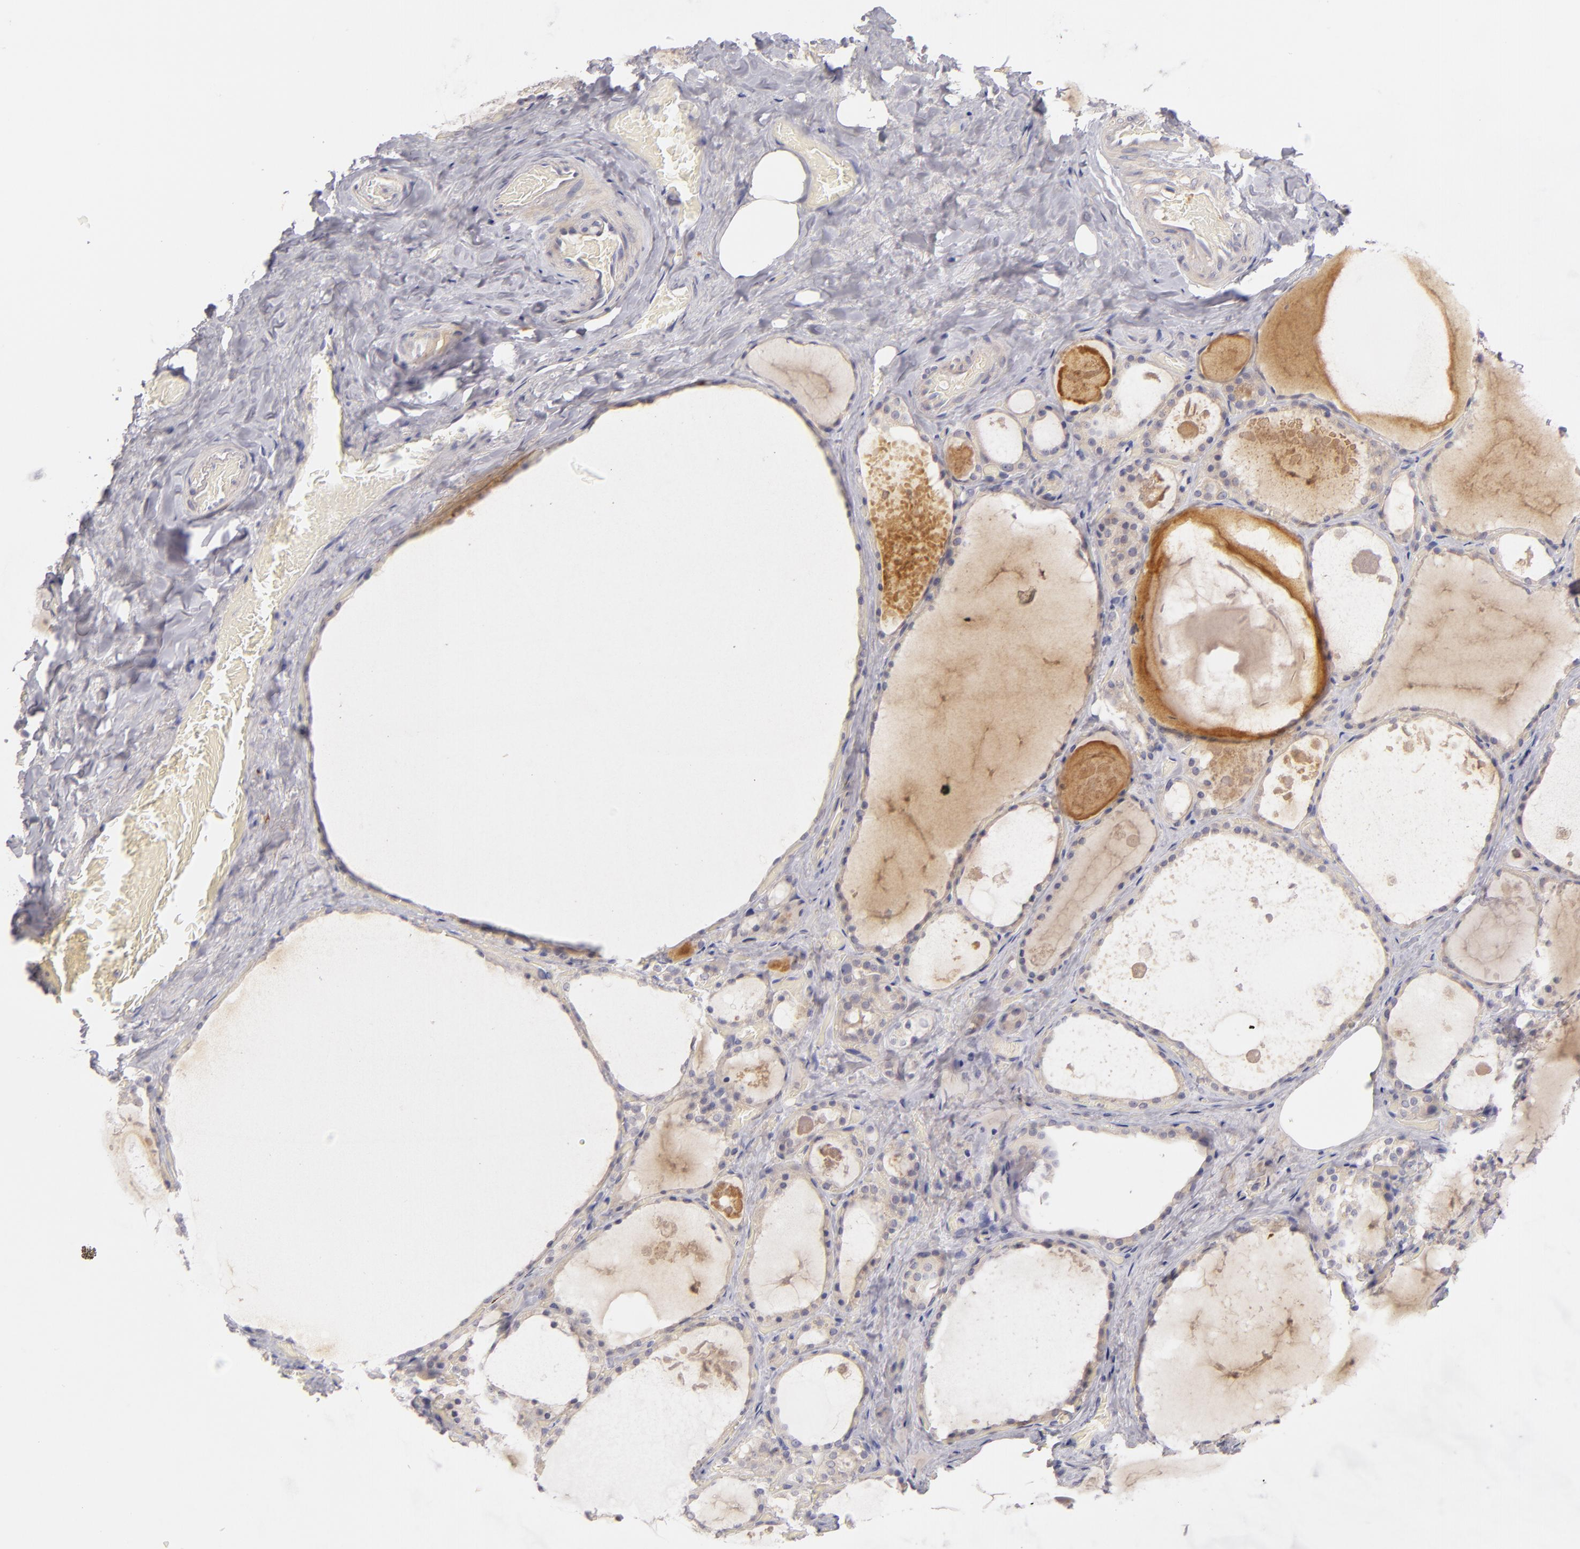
{"staining": {"intensity": "negative", "quantity": "none", "location": "none"}, "tissue": "thyroid gland", "cell_type": "Glandular cells", "image_type": "normal", "snomed": [{"axis": "morphology", "description": "Normal tissue, NOS"}, {"axis": "topography", "description": "Thyroid gland"}], "caption": "Immunohistochemistry micrograph of normal human thyroid gland stained for a protein (brown), which reveals no positivity in glandular cells.", "gene": "CD83", "patient": {"sex": "male", "age": 61}}